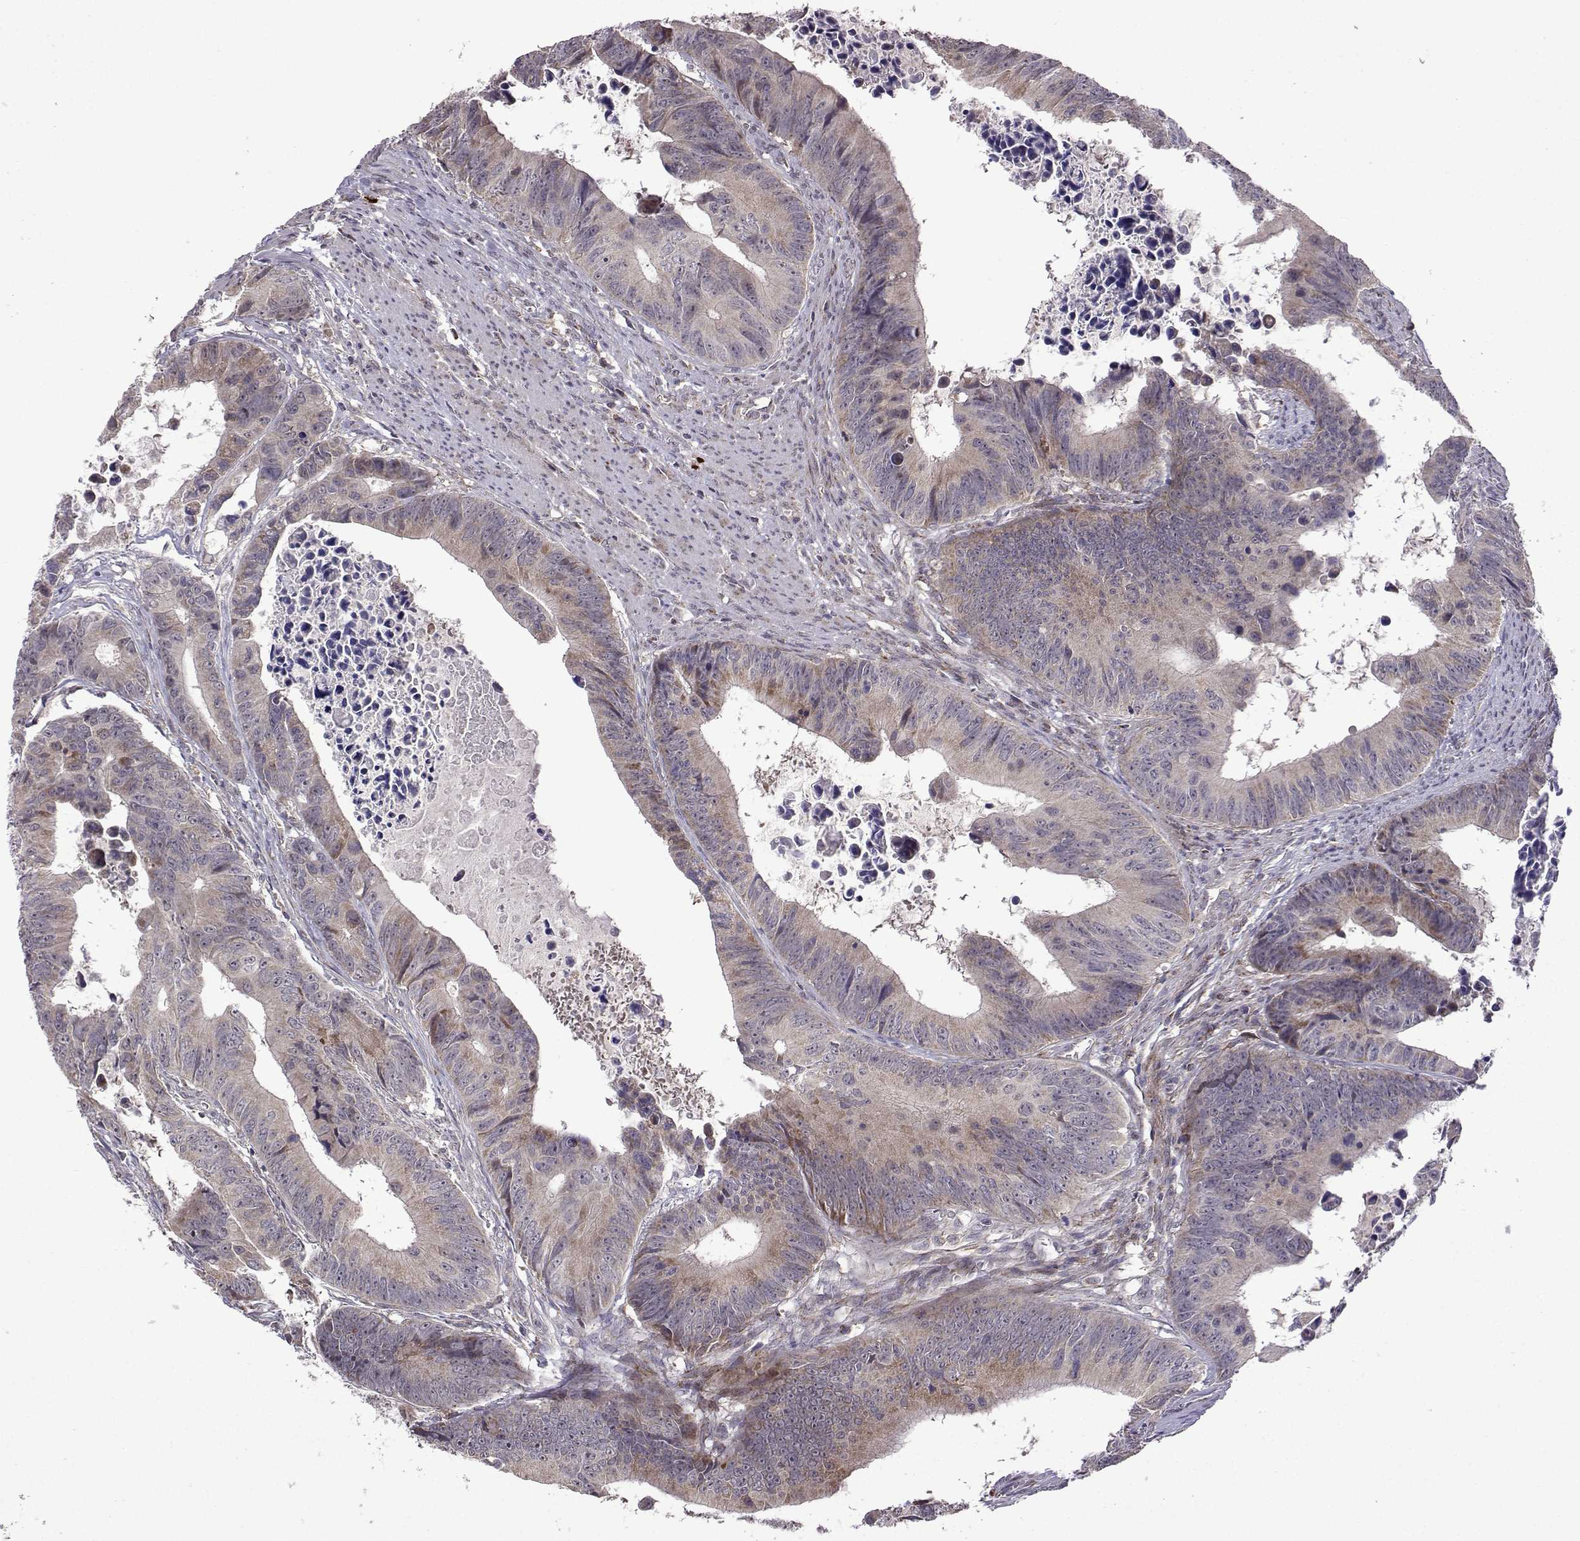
{"staining": {"intensity": "weak", "quantity": "<25%", "location": "cytoplasmic/membranous"}, "tissue": "colorectal cancer", "cell_type": "Tumor cells", "image_type": "cancer", "snomed": [{"axis": "morphology", "description": "Adenocarcinoma, NOS"}, {"axis": "topography", "description": "Colon"}], "caption": "IHC micrograph of human colorectal cancer stained for a protein (brown), which shows no staining in tumor cells.", "gene": "TAB2", "patient": {"sex": "female", "age": 87}}